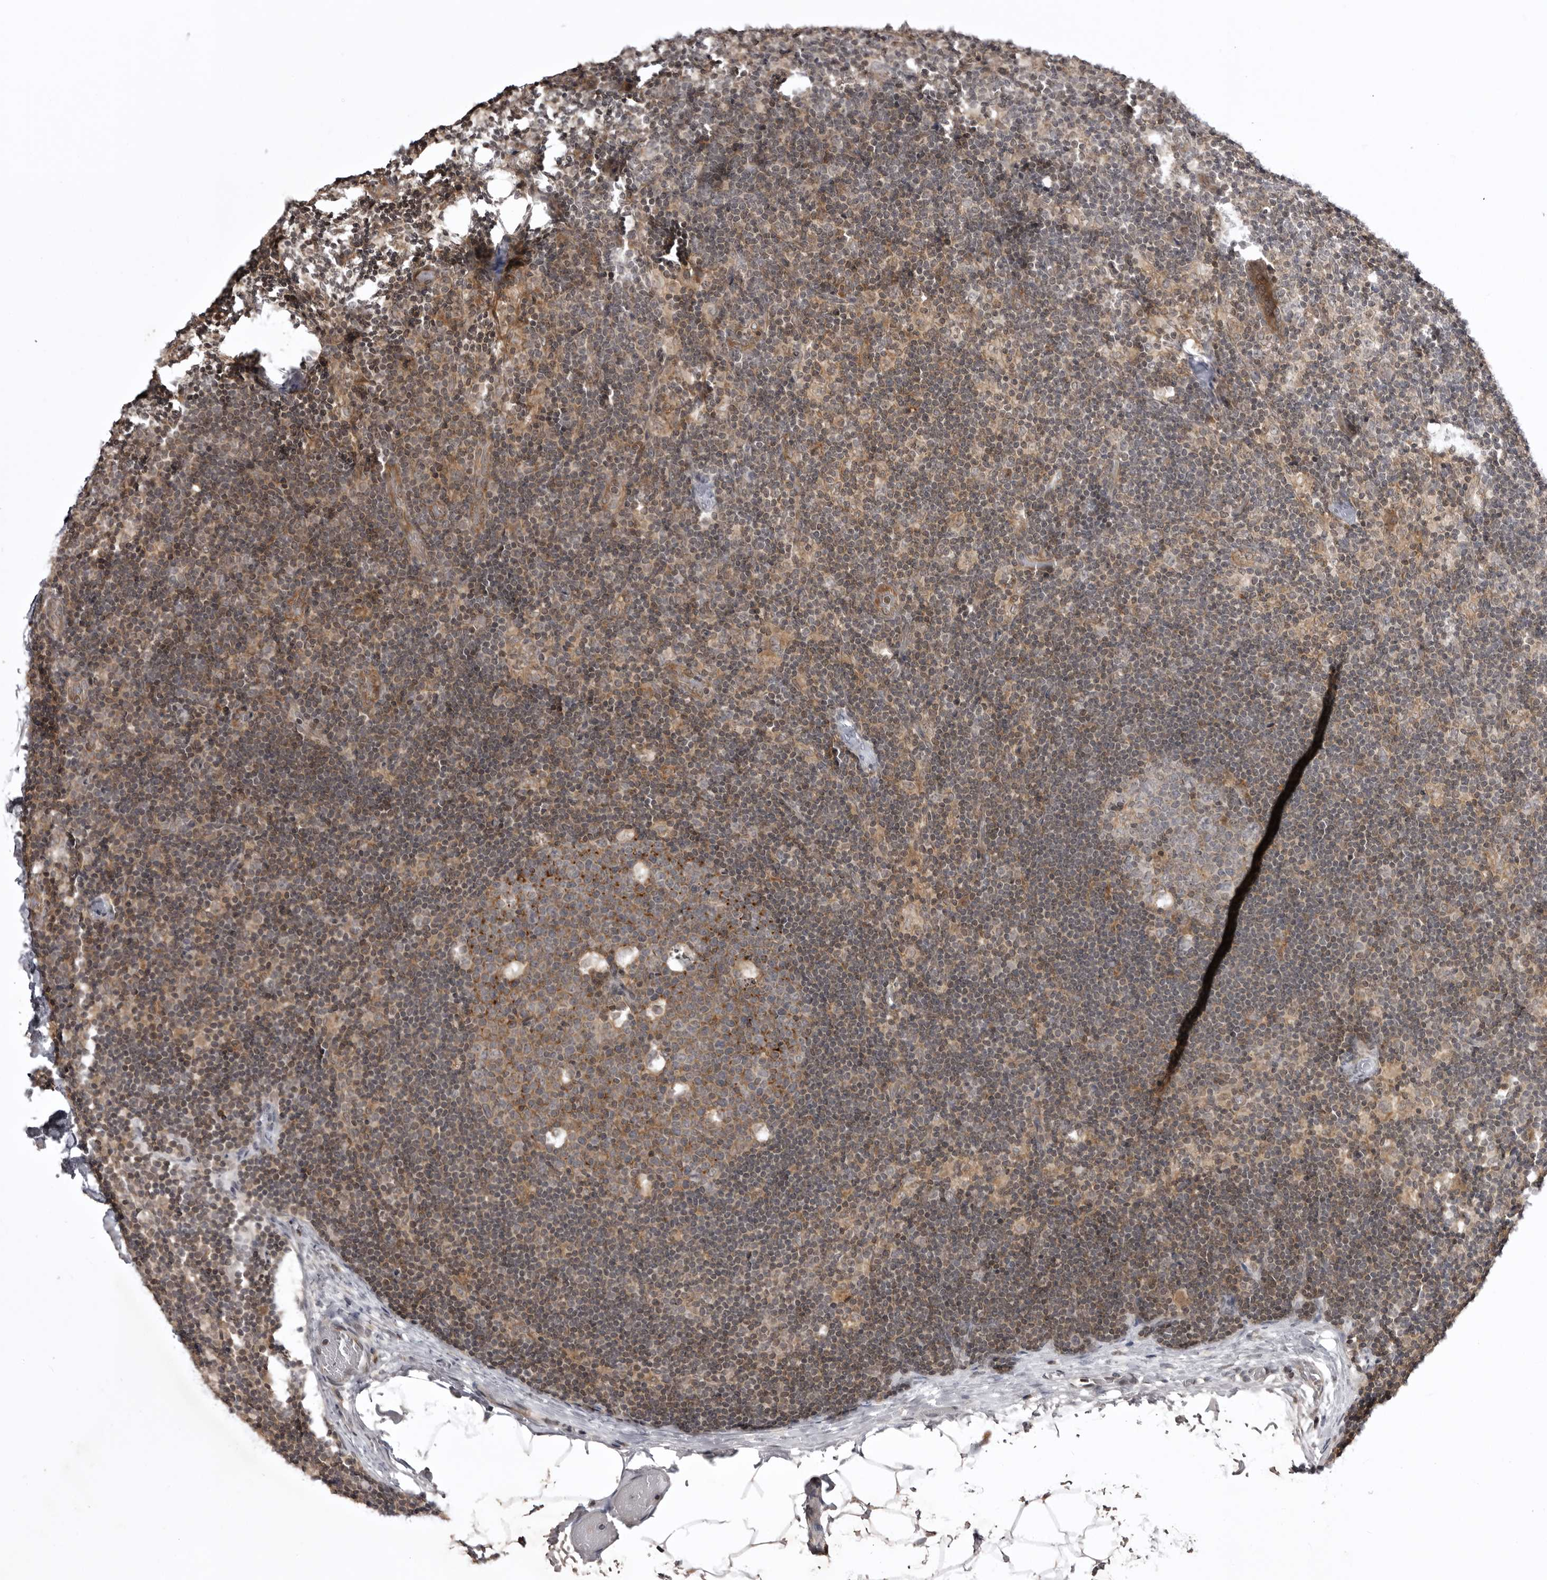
{"staining": {"intensity": "moderate", "quantity": "<25%", "location": "cytoplasmic/membranous"}, "tissue": "lymph node", "cell_type": "Germinal center cells", "image_type": "normal", "snomed": [{"axis": "morphology", "description": "Normal tissue, NOS"}, {"axis": "topography", "description": "Lymph node"}], "caption": "Immunohistochemical staining of normal human lymph node exhibits <25% levels of moderate cytoplasmic/membranous protein staining in approximately <25% of germinal center cells.", "gene": "USP43", "patient": {"sex": "female", "age": 22}}